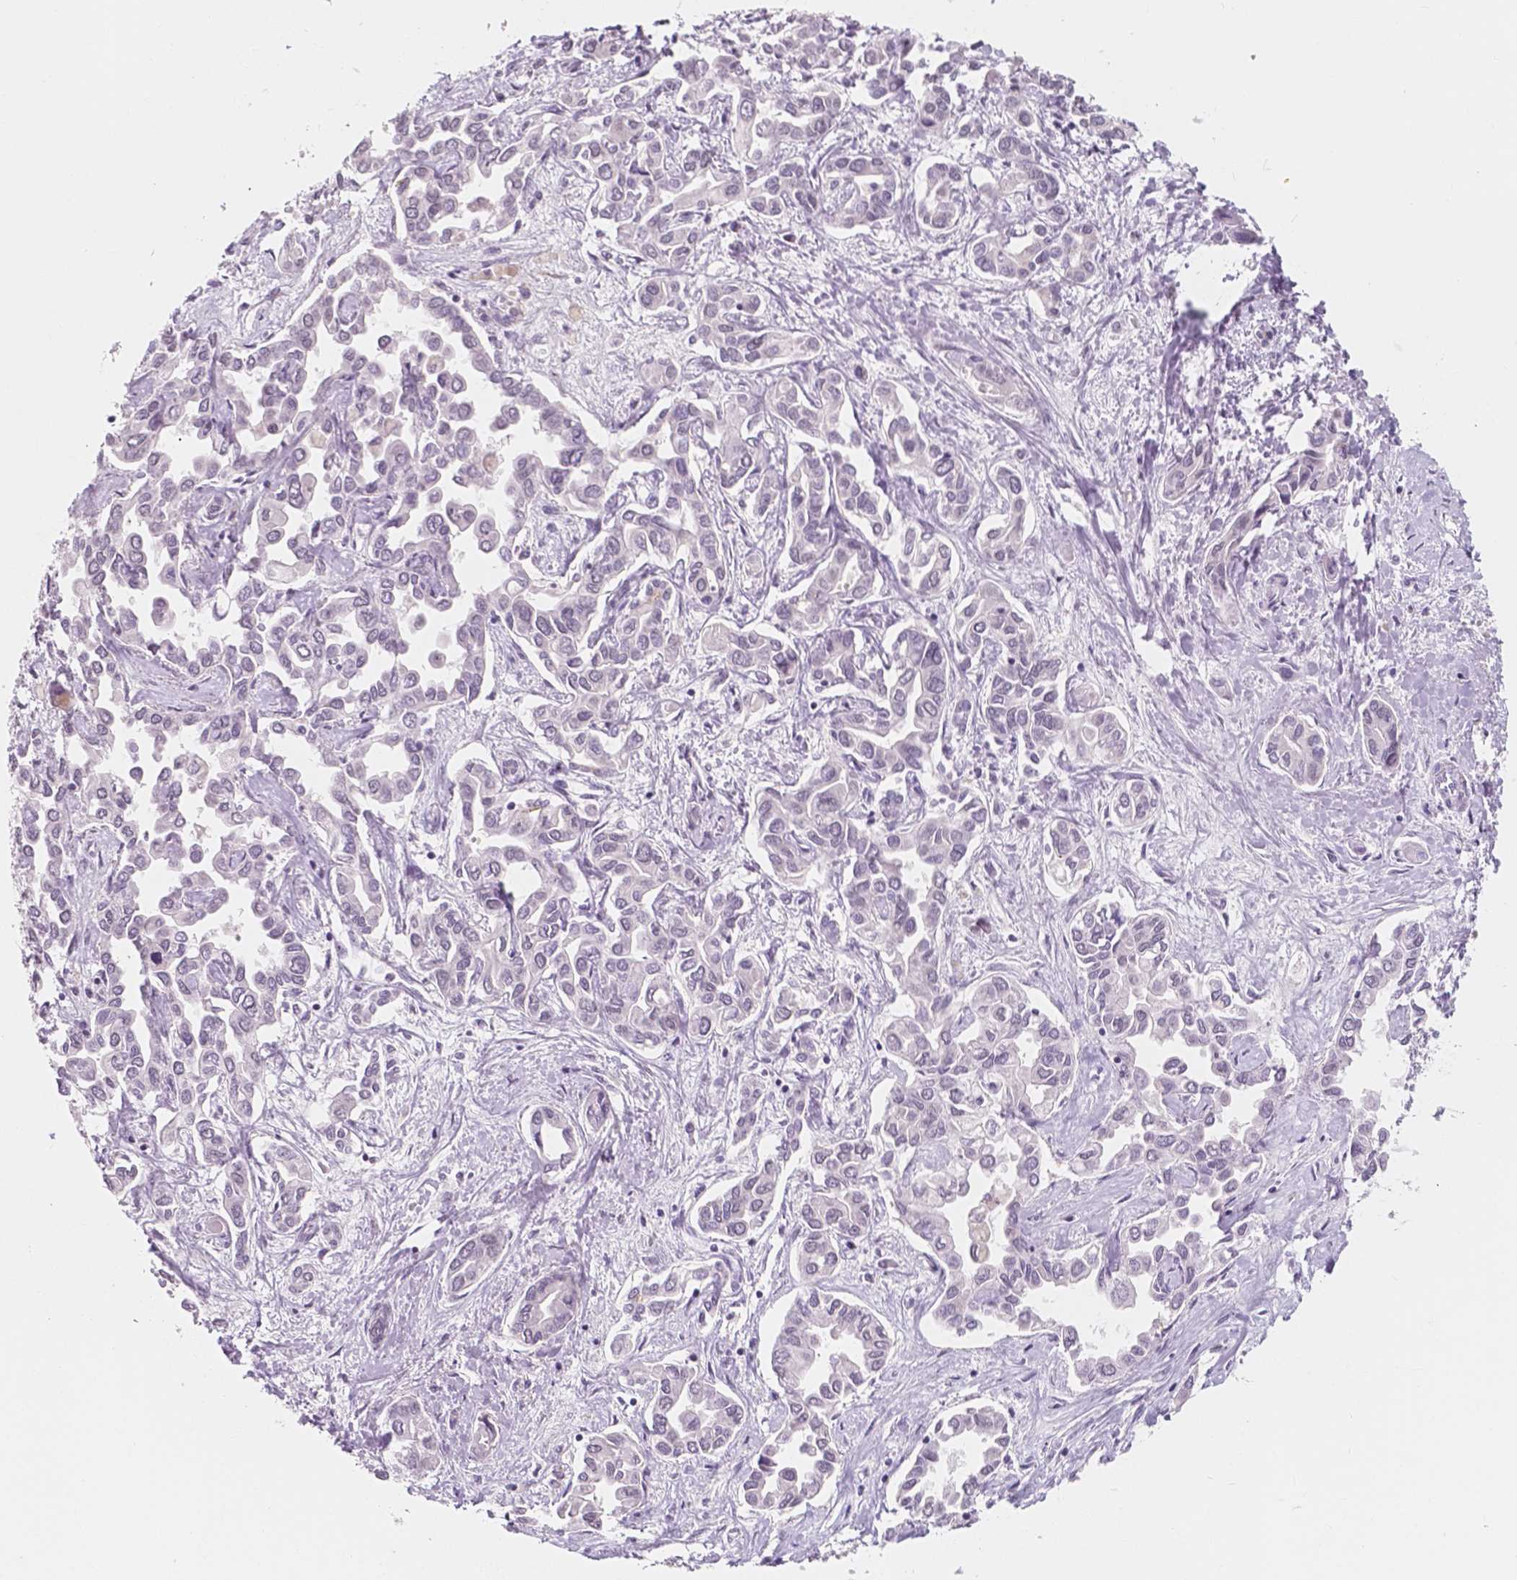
{"staining": {"intensity": "negative", "quantity": "none", "location": "none"}, "tissue": "liver cancer", "cell_type": "Tumor cells", "image_type": "cancer", "snomed": [{"axis": "morphology", "description": "Cholangiocarcinoma"}, {"axis": "topography", "description": "Liver"}], "caption": "DAB immunohistochemical staining of human liver cholangiocarcinoma reveals no significant positivity in tumor cells.", "gene": "NOLC1", "patient": {"sex": "female", "age": 64}}